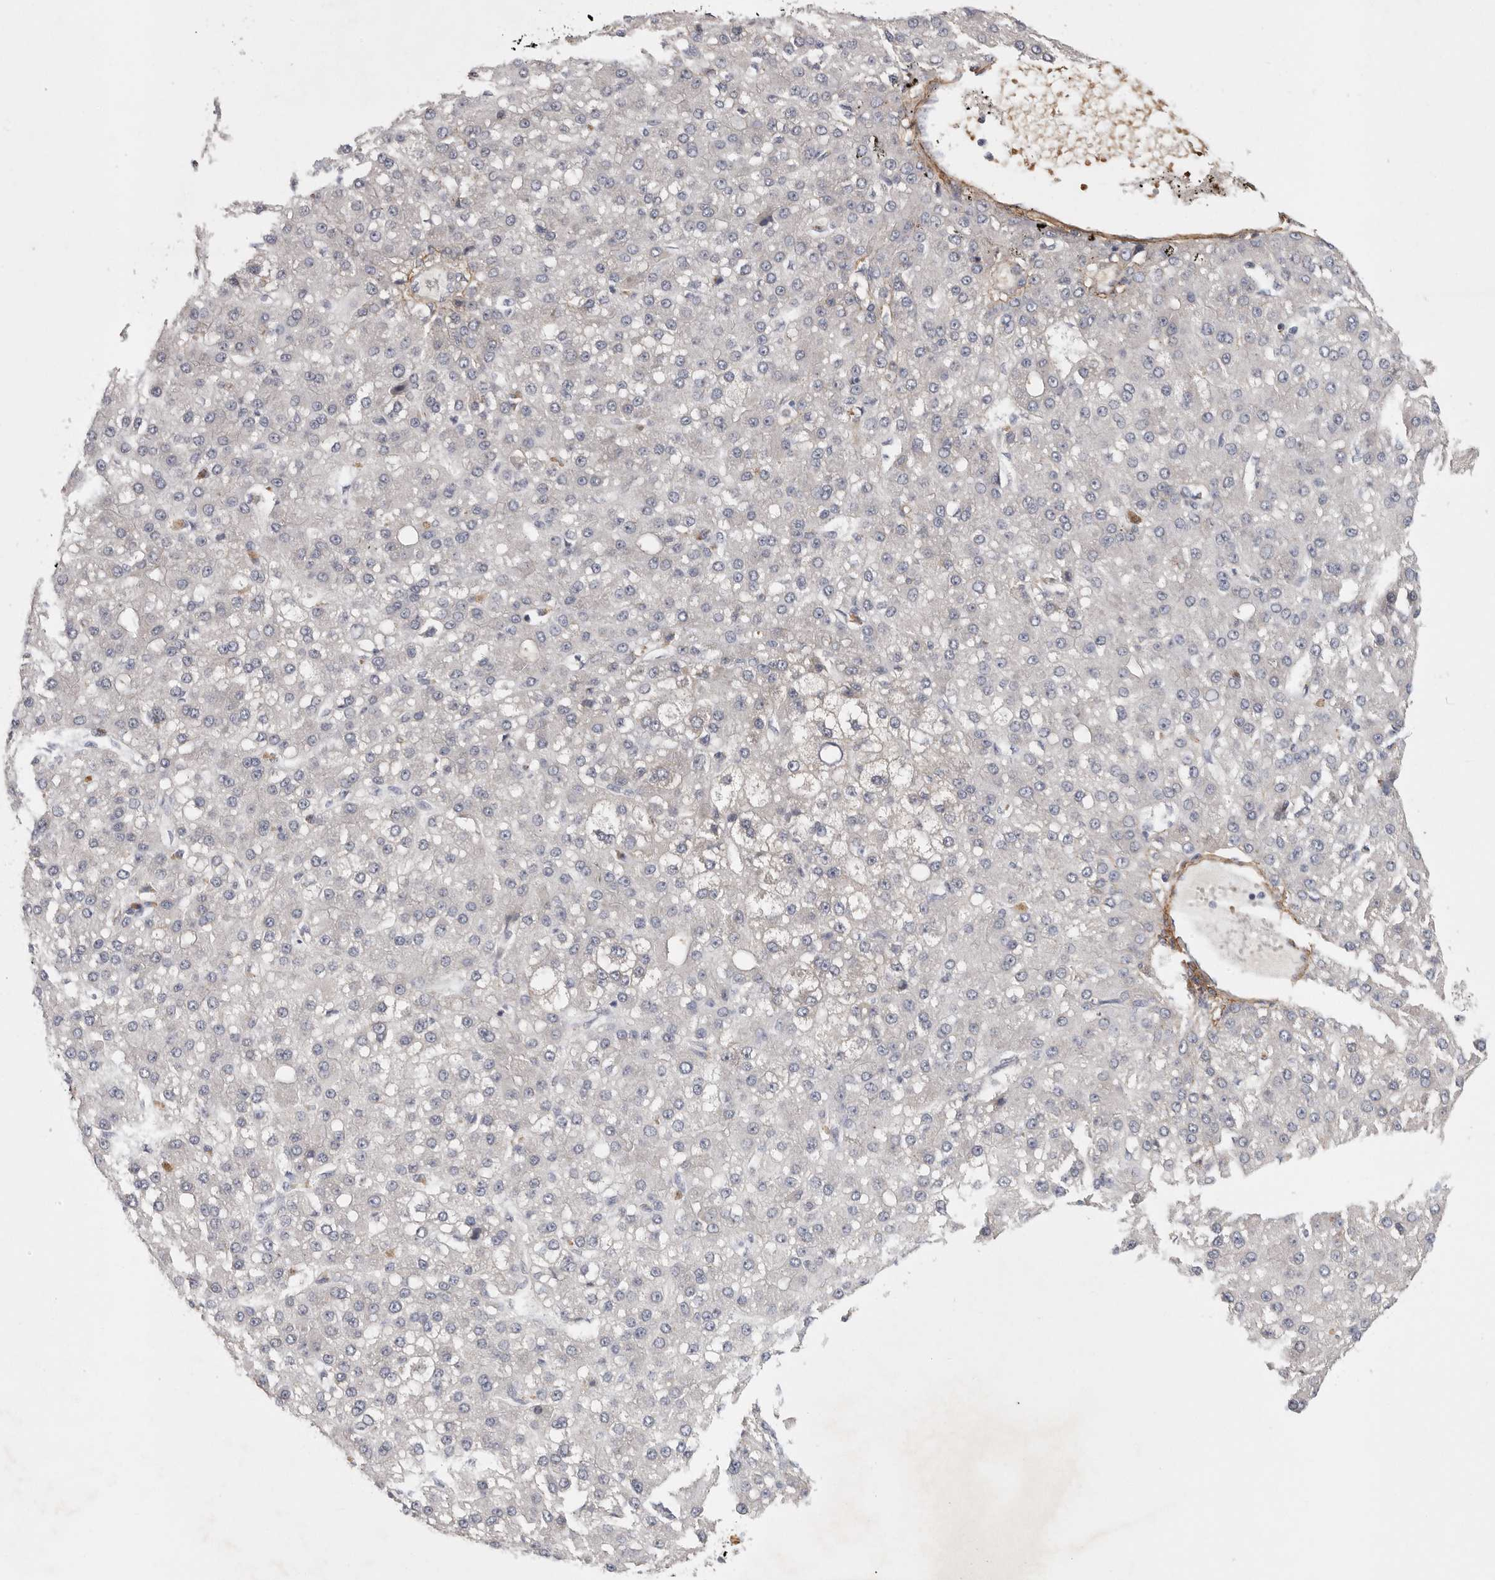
{"staining": {"intensity": "negative", "quantity": "none", "location": "none"}, "tissue": "liver cancer", "cell_type": "Tumor cells", "image_type": "cancer", "snomed": [{"axis": "morphology", "description": "Carcinoma, Hepatocellular, NOS"}, {"axis": "topography", "description": "Liver"}], "caption": "IHC of human liver cancer demonstrates no expression in tumor cells.", "gene": "CFAP298", "patient": {"sex": "male", "age": 67}}